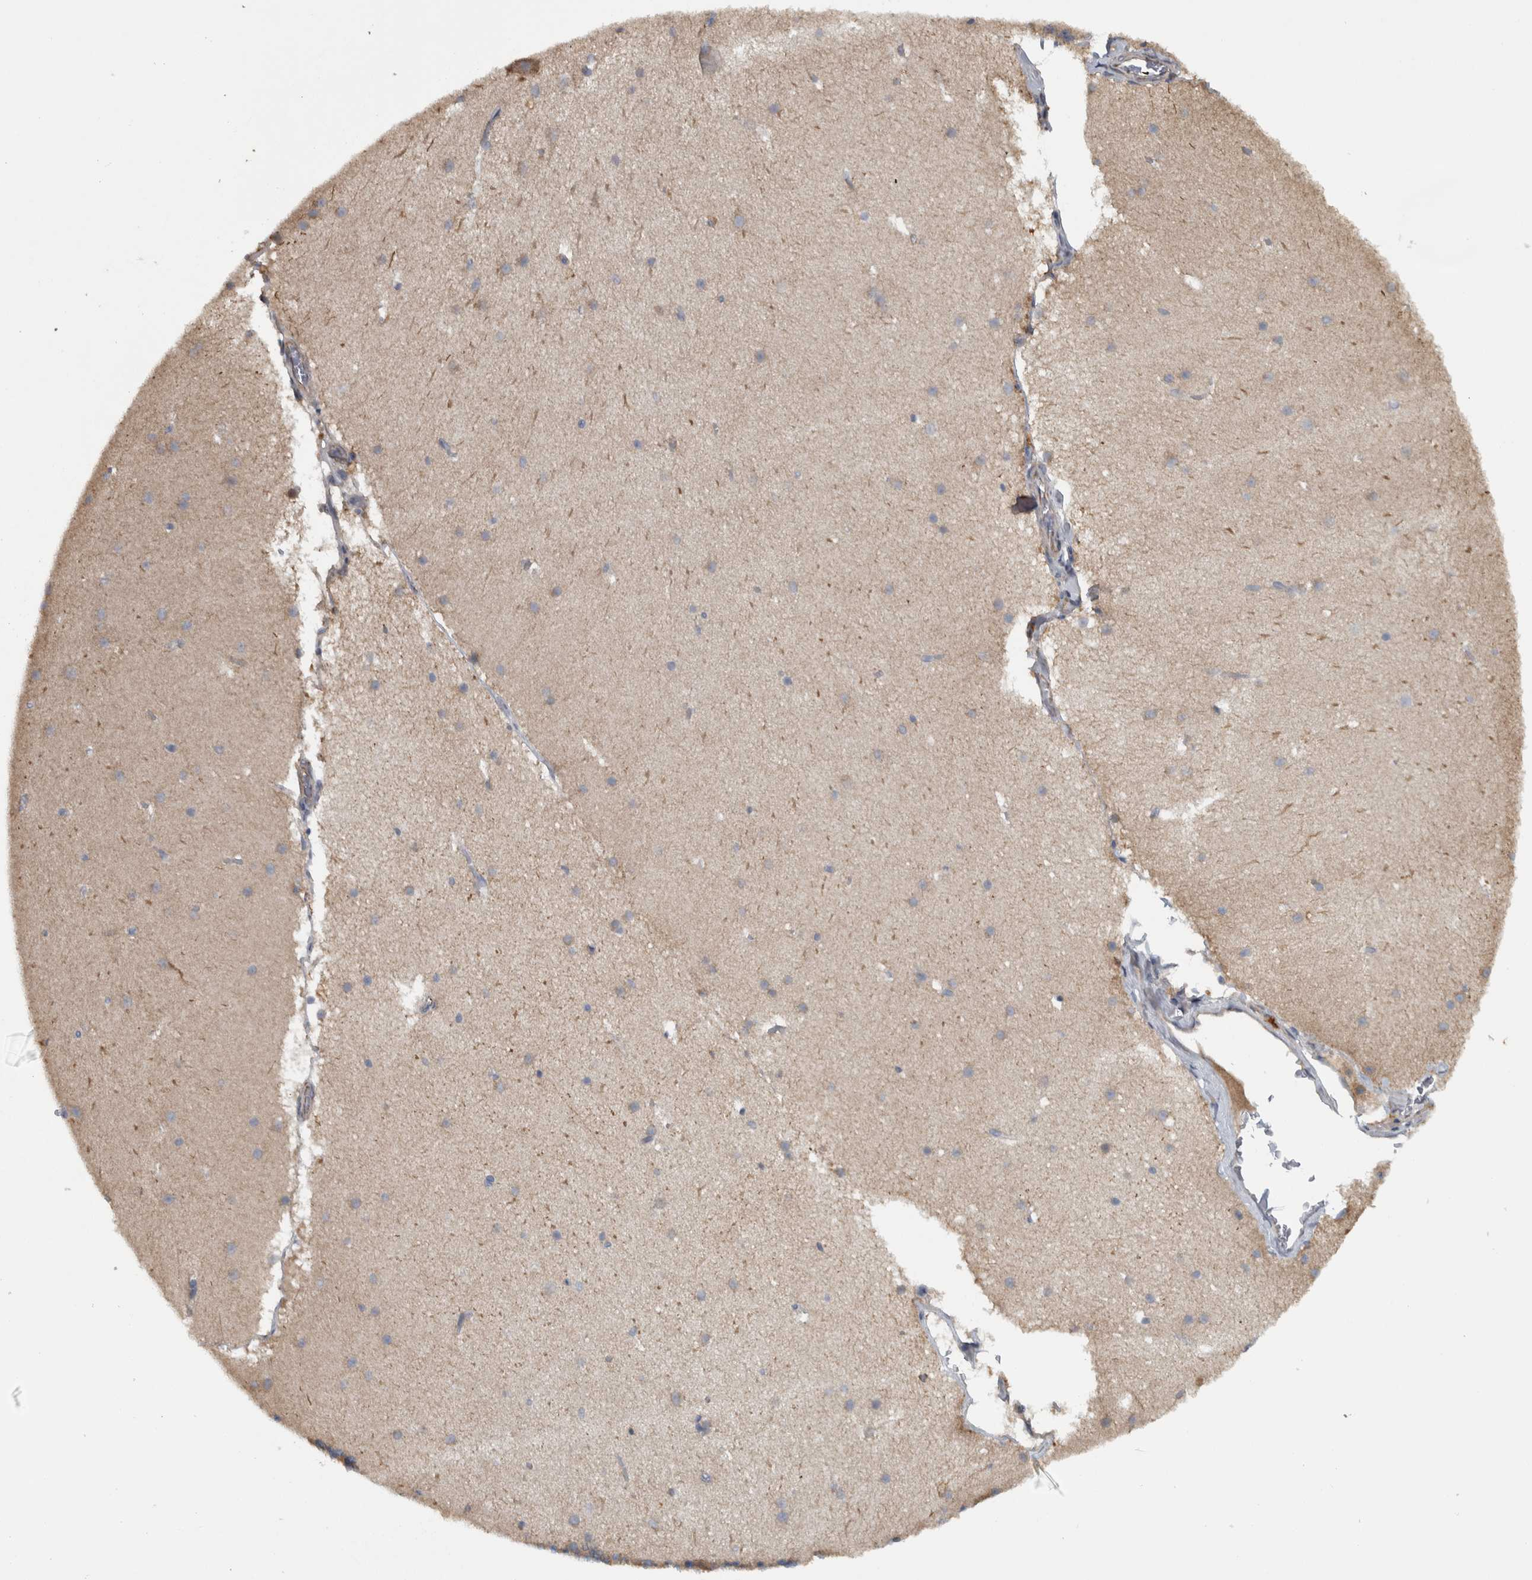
{"staining": {"intensity": "weak", "quantity": ">75%", "location": "cytoplasmic/membranous"}, "tissue": "cerebellum", "cell_type": "Cells in granular layer", "image_type": "normal", "snomed": [{"axis": "morphology", "description": "Normal tissue, NOS"}, {"axis": "topography", "description": "Cerebellum"}], "caption": "Immunohistochemistry image of benign cerebellum stained for a protein (brown), which shows low levels of weak cytoplasmic/membranous positivity in approximately >75% of cells in granular layer.", "gene": "NT5C2", "patient": {"sex": "female", "age": 19}}